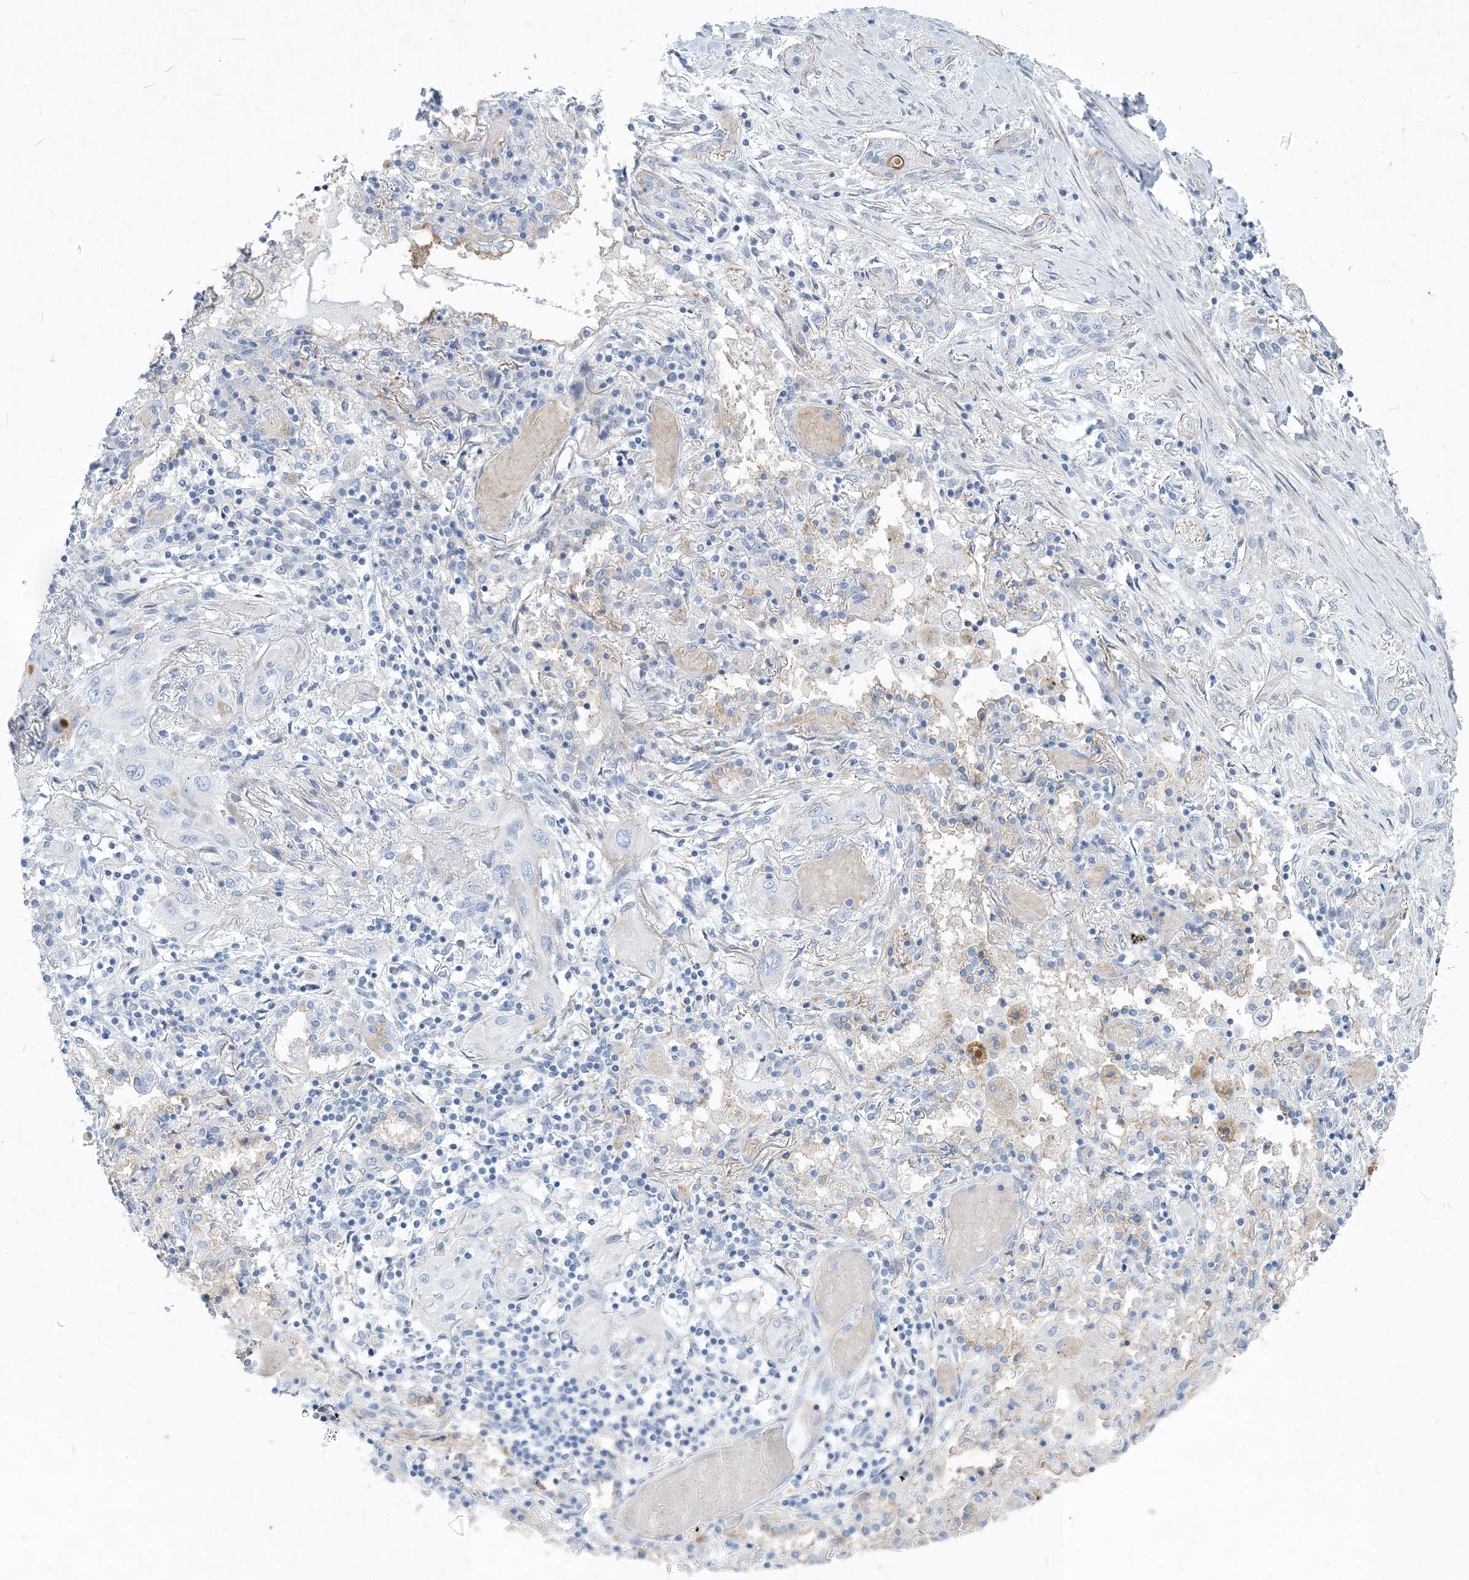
{"staining": {"intensity": "negative", "quantity": "none", "location": "none"}, "tissue": "lung cancer", "cell_type": "Tumor cells", "image_type": "cancer", "snomed": [{"axis": "morphology", "description": "Squamous cell carcinoma, NOS"}, {"axis": "topography", "description": "Lung"}], "caption": "A high-resolution image shows IHC staining of lung squamous cell carcinoma, which exhibits no significant staining in tumor cells.", "gene": "MOXD1", "patient": {"sex": "female", "age": 47}}